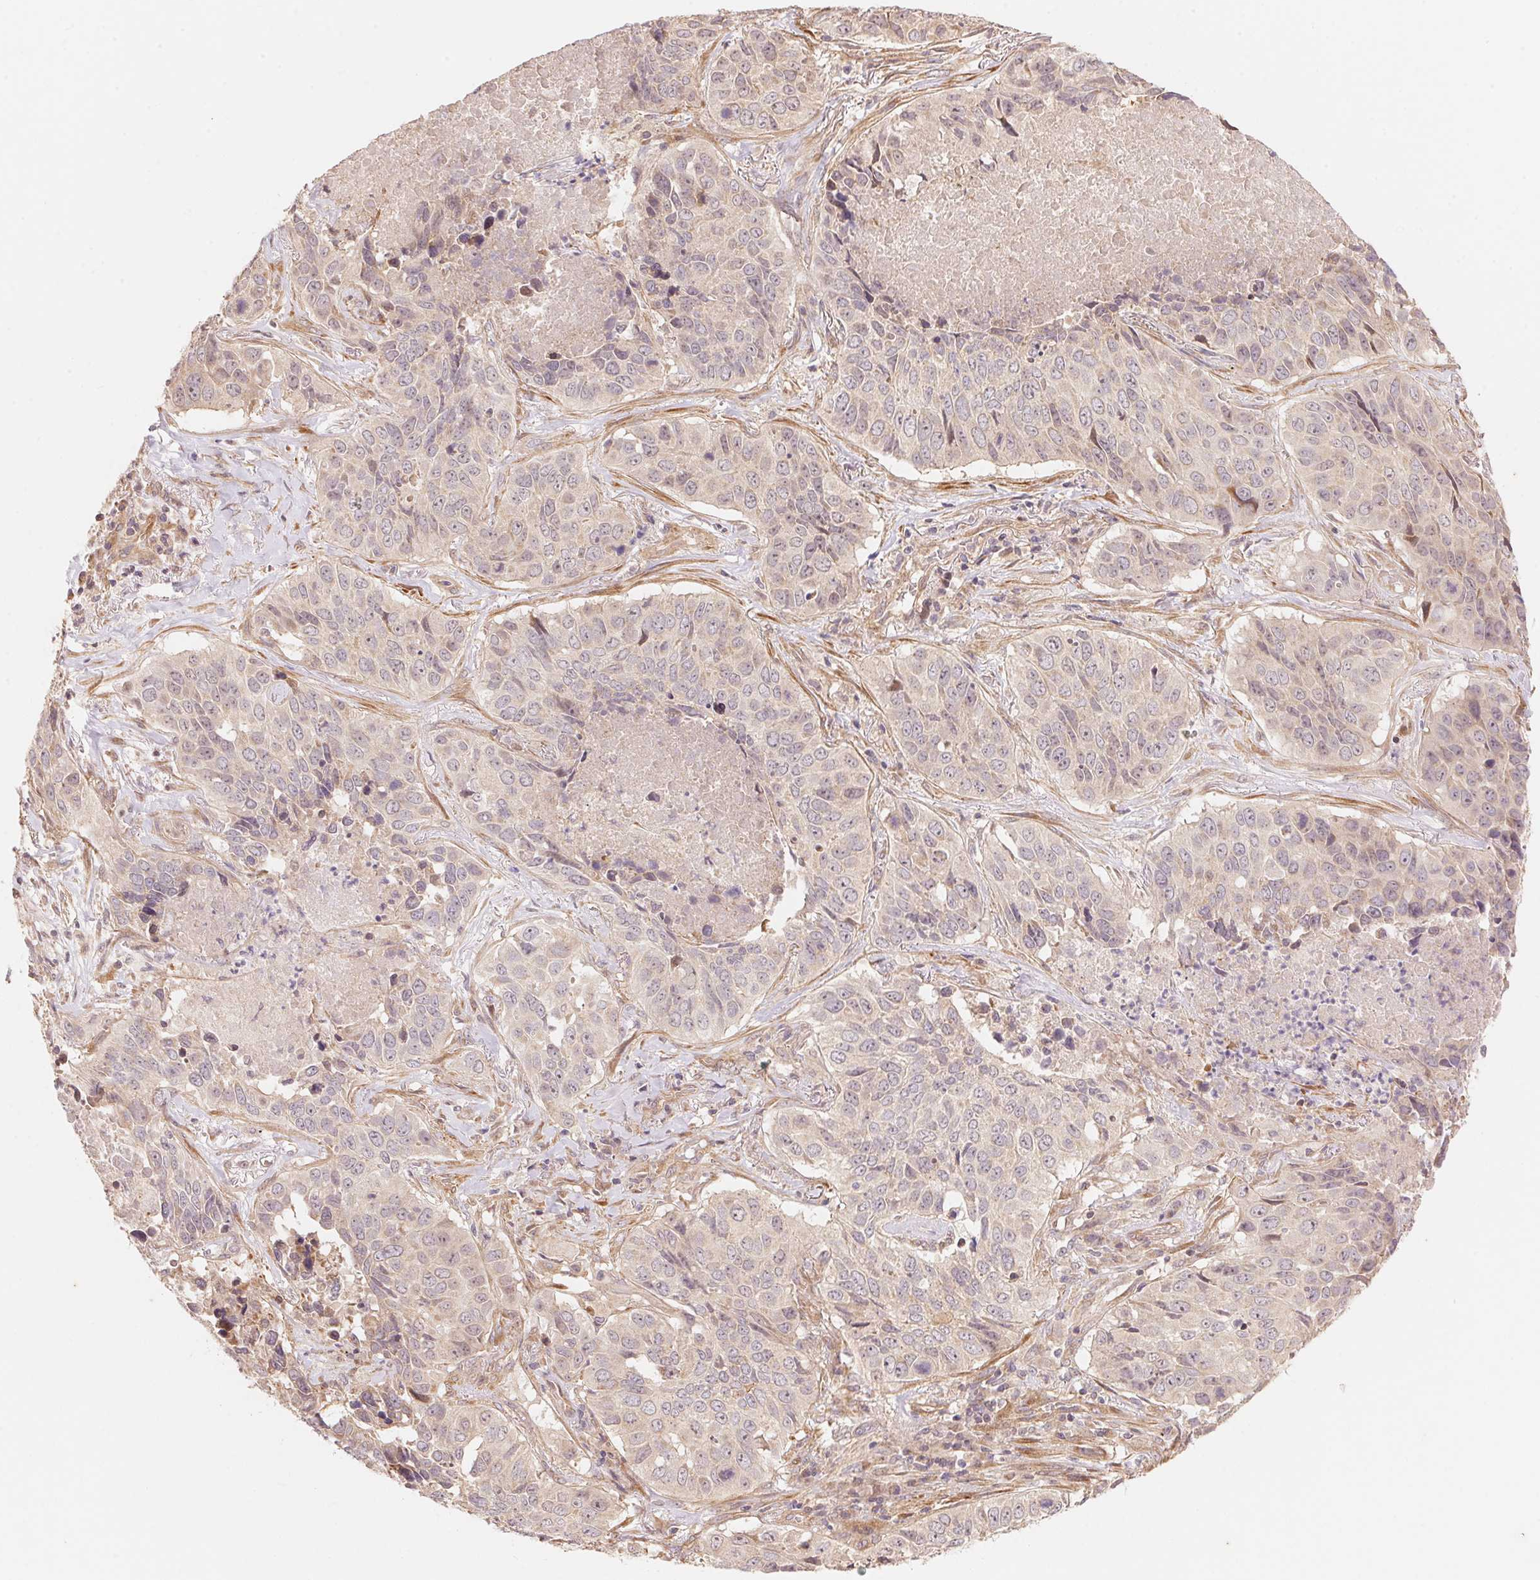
{"staining": {"intensity": "negative", "quantity": "none", "location": "none"}, "tissue": "lung cancer", "cell_type": "Tumor cells", "image_type": "cancer", "snomed": [{"axis": "morphology", "description": "Normal tissue, NOS"}, {"axis": "morphology", "description": "Squamous cell carcinoma, NOS"}, {"axis": "topography", "description": "Bronchus"}, {"axis": "topography", "description": "Lung"}], "caption": "The image demonstrates no staining of tumor cells in lung squamous cell carcinoma.", "gene": "TNIP2", "patient": {"sex": "male", "age": 64}}